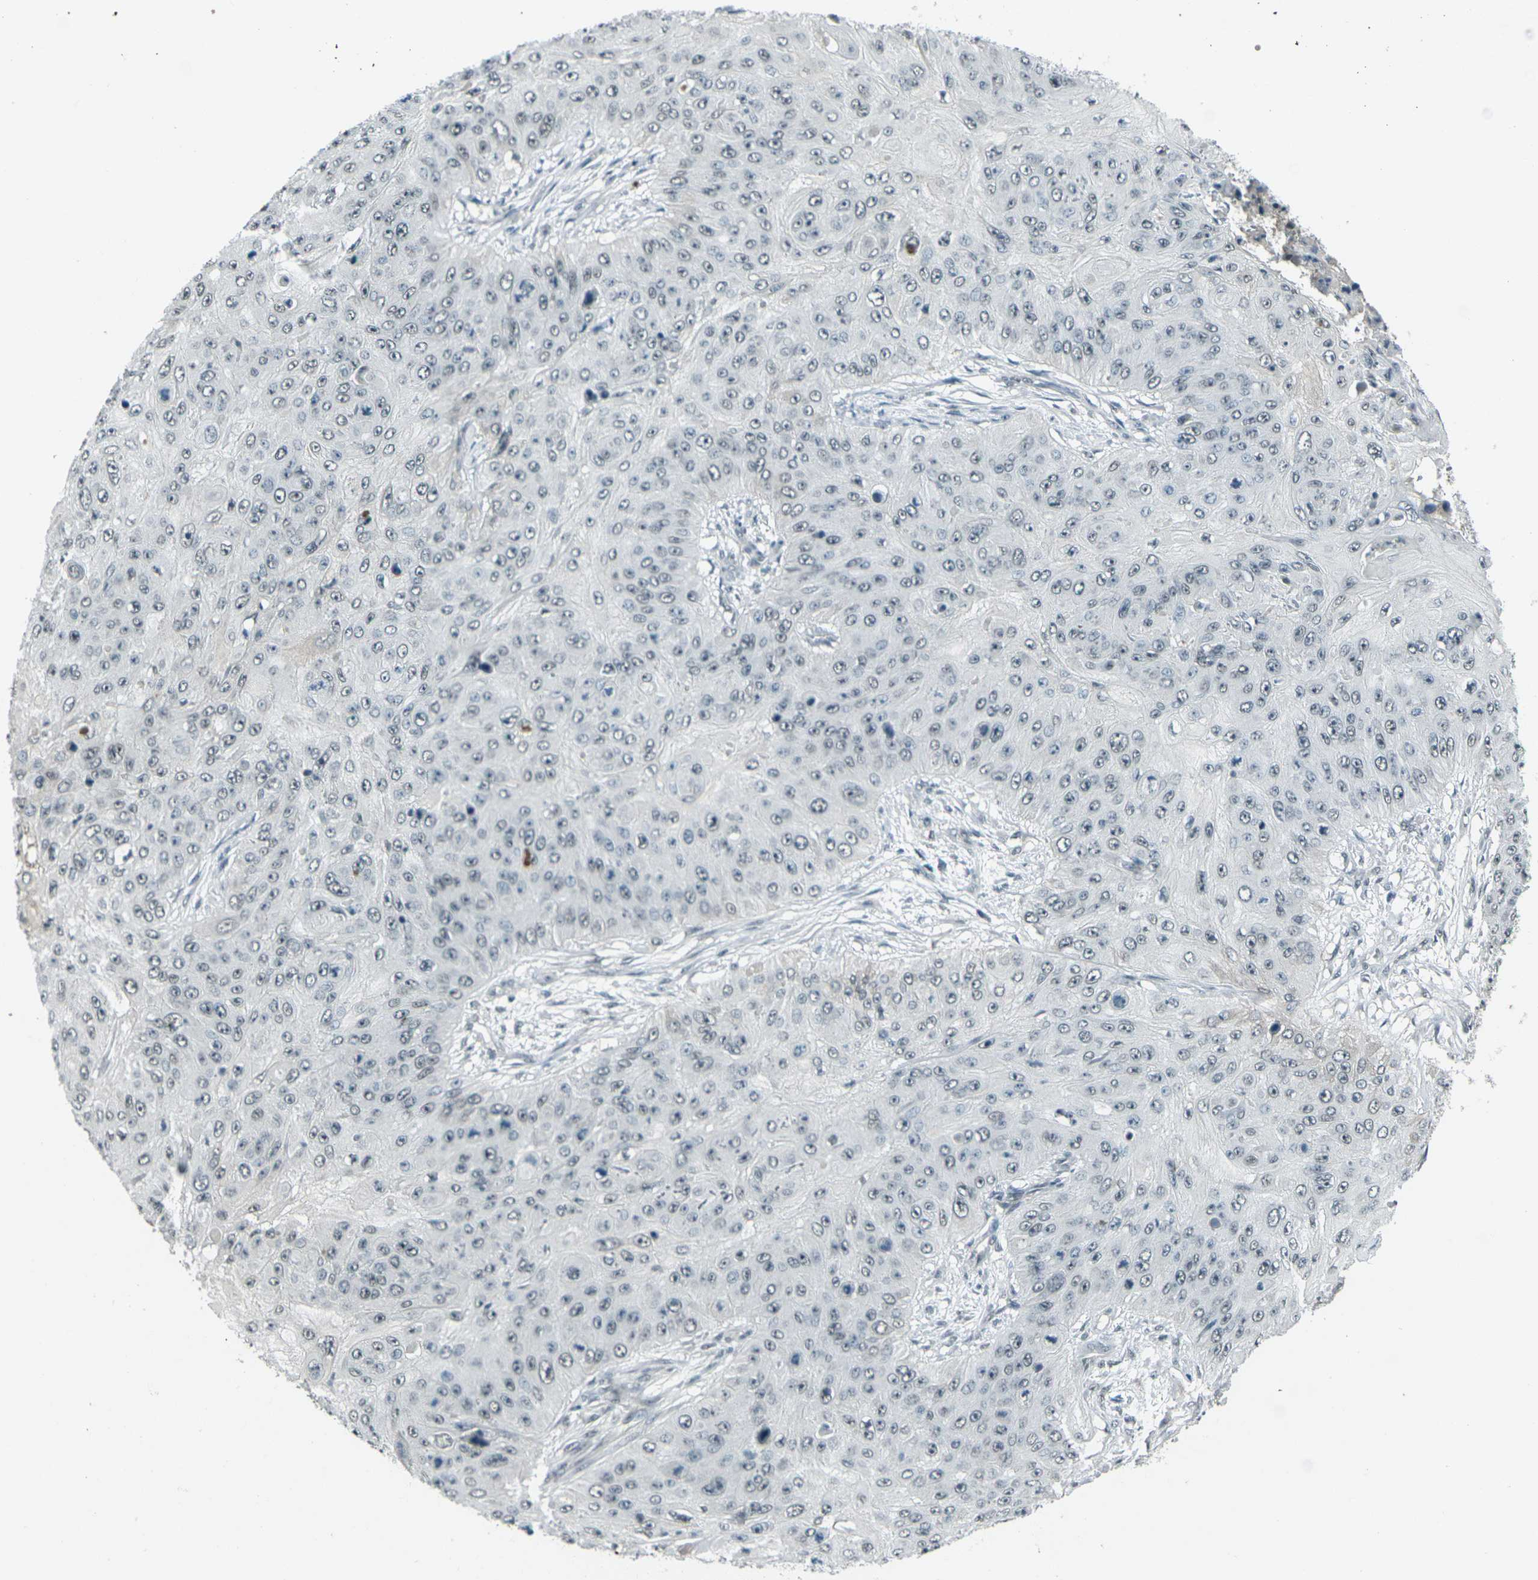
{"staining": {"intensity": "negative", "quantity": "none", "location": "none"}, "tissue": "skin cancer", "cell_type": "Tumor cells", "image_type": "cancer", "snomed": [{"axis": "morphology", "description": "Squamous cell carcinoma, NOS"}, {"axis": "topography", "description": "Skin"}], "caption": "Tumor cells are negative for brown protein staining in squamous cell carcinoma (skin).", "gene": "GPR19", "patient": {"sex": "female", "age": 80}}